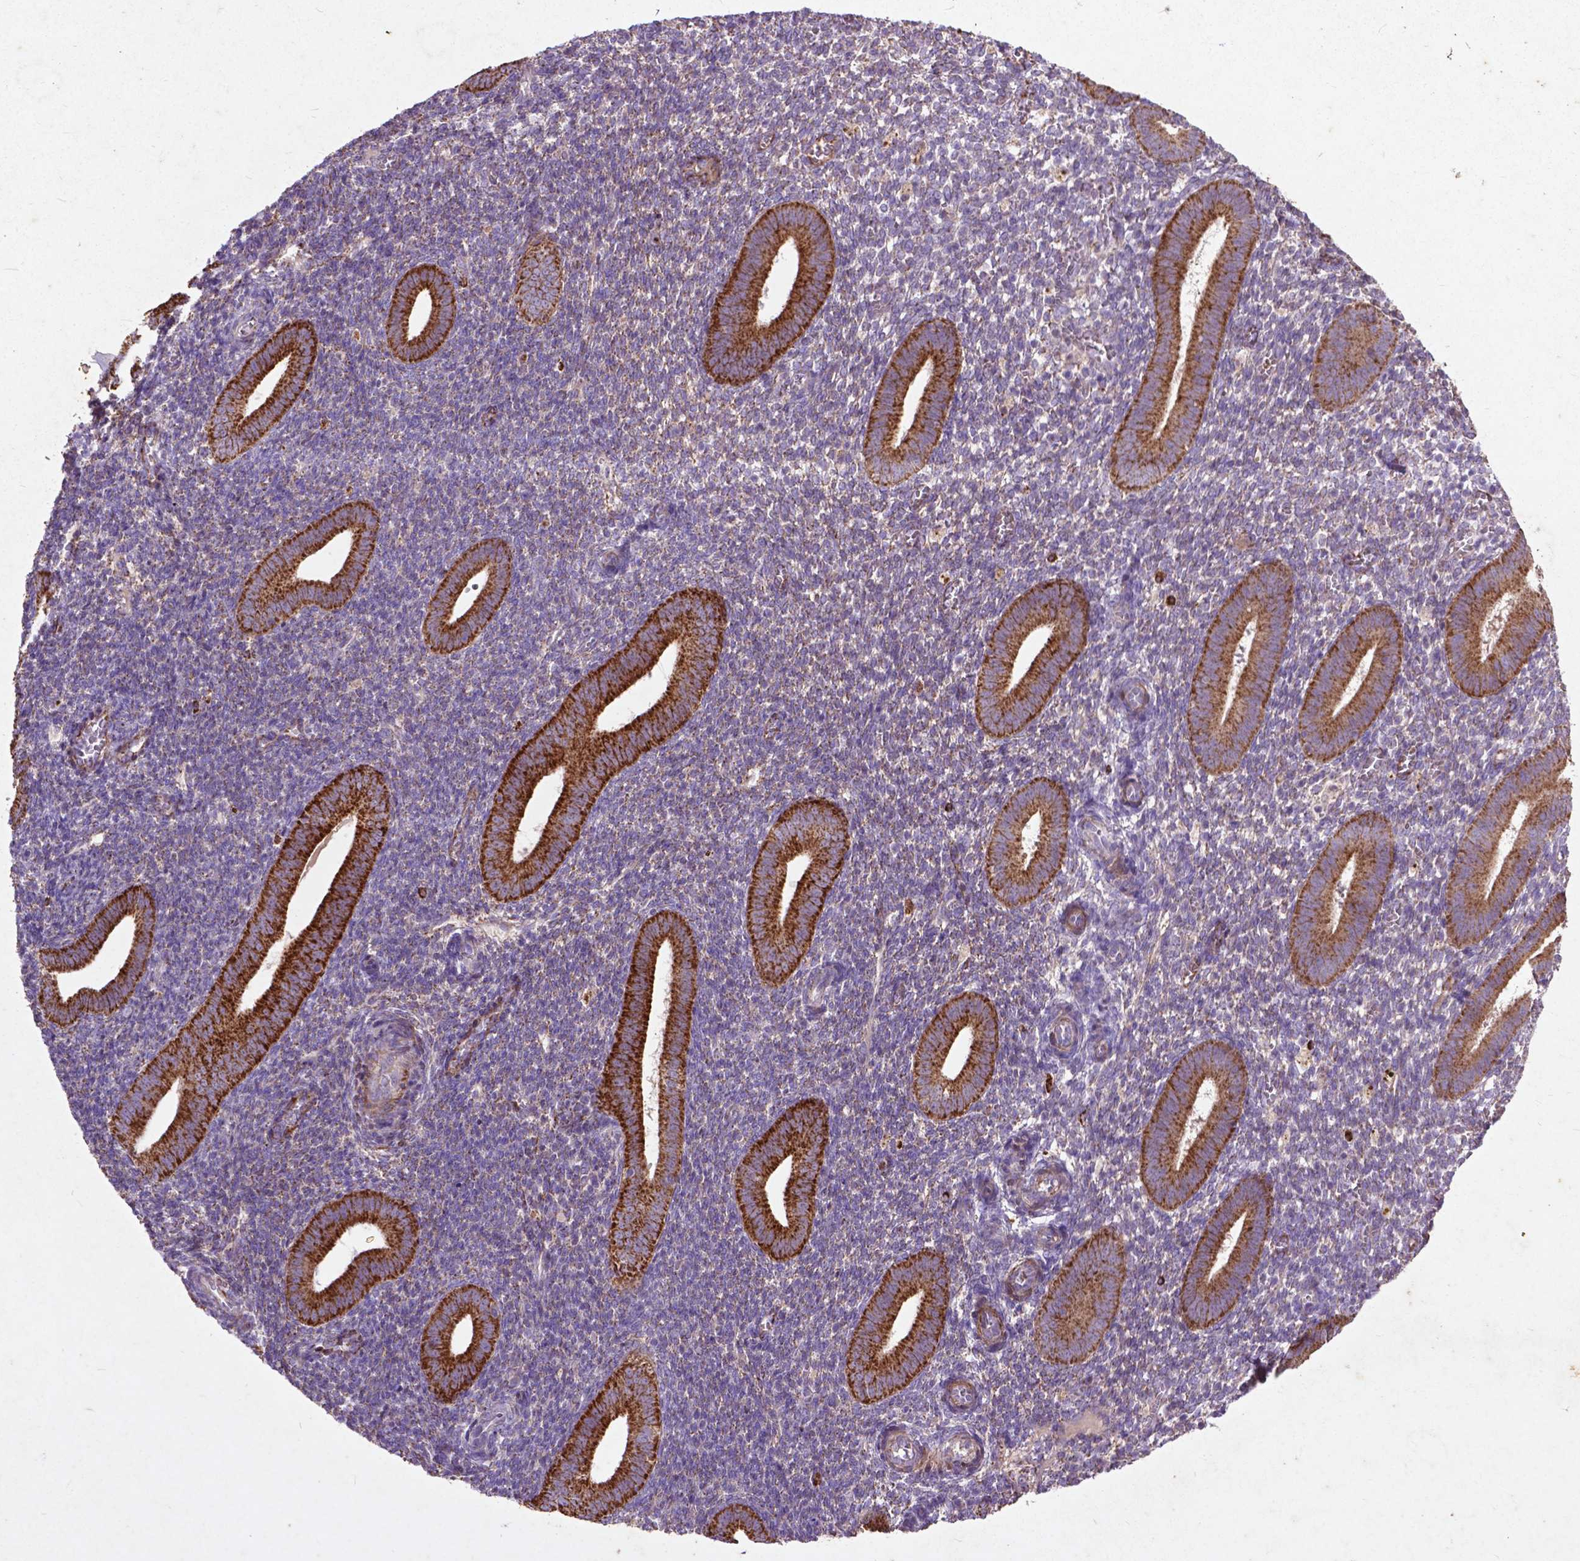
{"staining": {"intensity": "negative", "quantity": "none", "location": "none"}, "tissue": "endometrium", "cell_type": "Cells in endometrial stroma", "image_type": "normal", "snomed": [{"axis": "morphology", "description": "Normal tissue, NOS"}, {"axis": "topography", "description": "Endometrium"}], "caption": "The image displays no staining of cells in endometrial stroma in benign endometrium. (DAB immunohistochemistry (IHC) visualized using brightfield microscopy, high magnification).", "gene": "THEGL", "patient": {"sex": "female", "age": 25}}